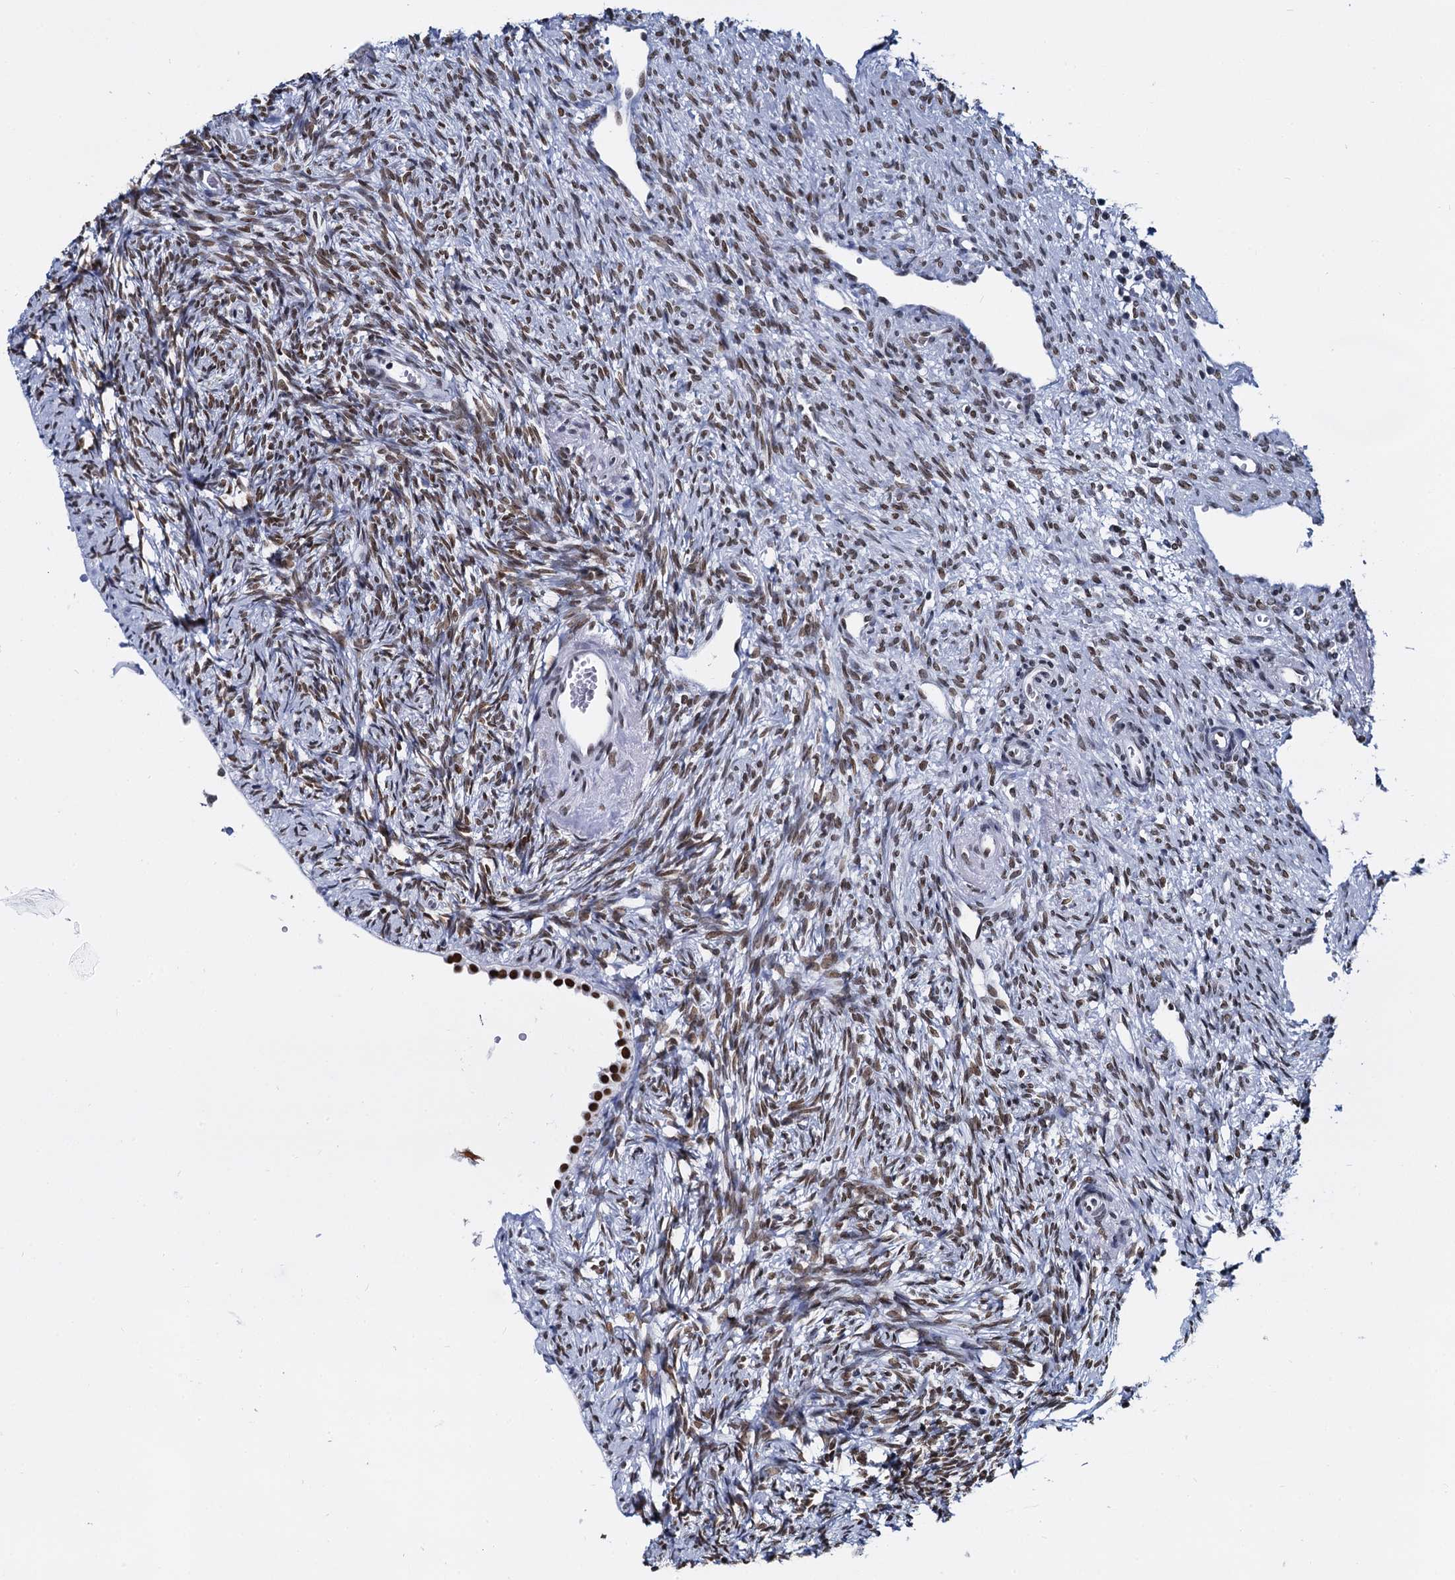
{"staining": {"intensity": "moderate", "quantity": ">75%", "location": "nuclear"}, "tissue": "ovary", "cell_type": "Ovarian stroma cells", "image_type": "normal", "snomed": [{"axis": "morphology", "description": "Normal tissue, NOS"}, {"axis": "topography", "description": "Ovary"}], "caption": "This image reveals benign ovary stained with immunohistochemistry (IHC) to label a protein in brown. The nuclear of ovarian stroma cells show moderate positivity for the protein. Nuclei are counter-stained blue.", "gene": "CMAS", "patient": {"sex": "female", "age": 51}}